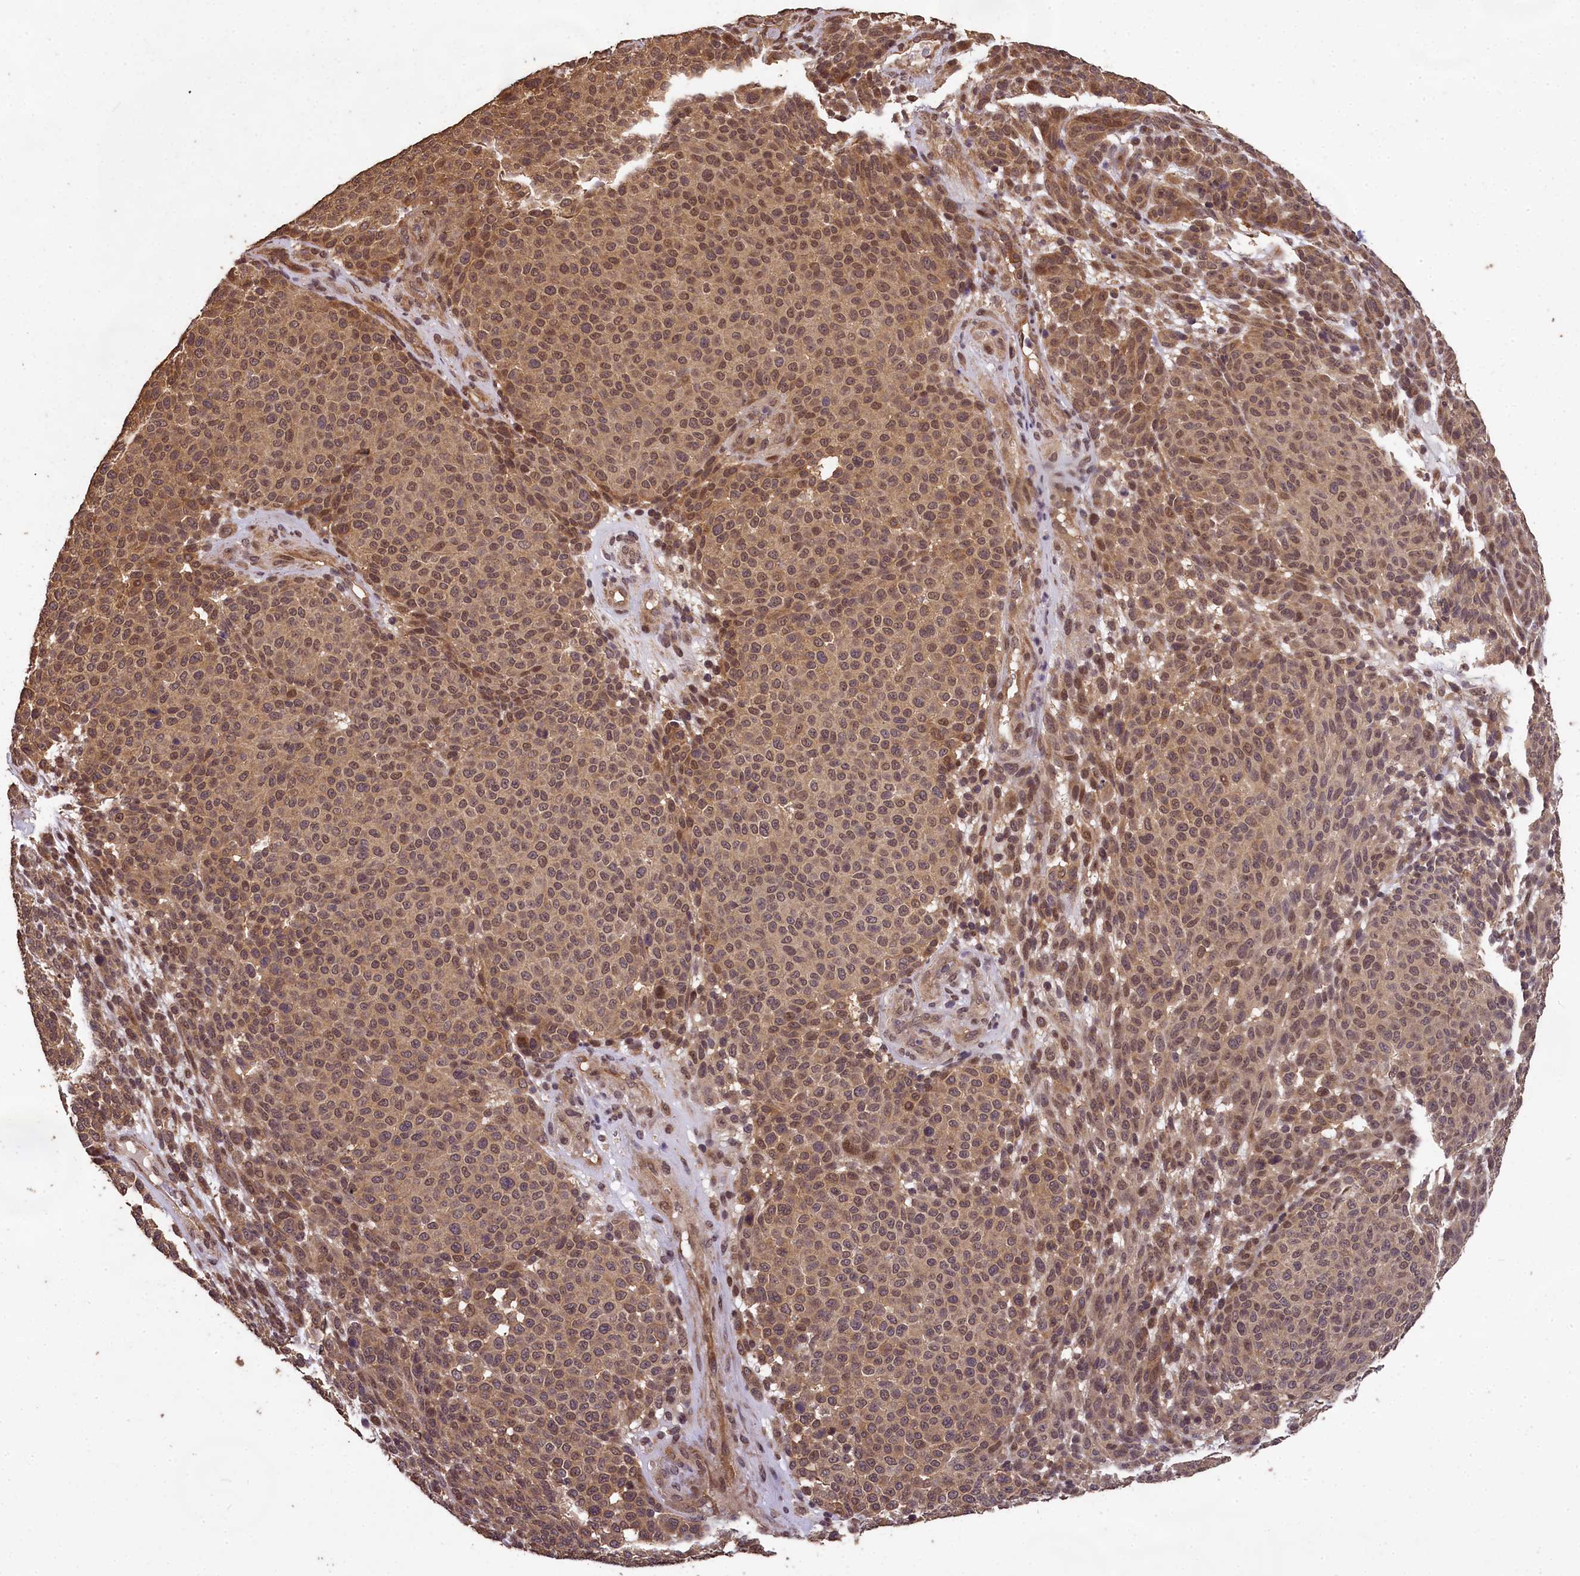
{"staining": {"intensity": "weak", "quantity": "25%-75%", "location": "cytoplasmic/membranous,nuclear"}, "tissue": "melanoma", "cell_type": "Tumor cells", "image_type": "cancer", "snomed": [{"axis": "morphology", "description": "Malignant melanoma, NOS"}, {"axis": "topography", "description": "Skin"}], "caption": "Melanoma tissue demonstrates weak cytoplasmic/membranous and nuclear positivity in about 25%-75% of tumor cells", "gene": "CHD9", "patient": {"sex": "male", "age": 49}}